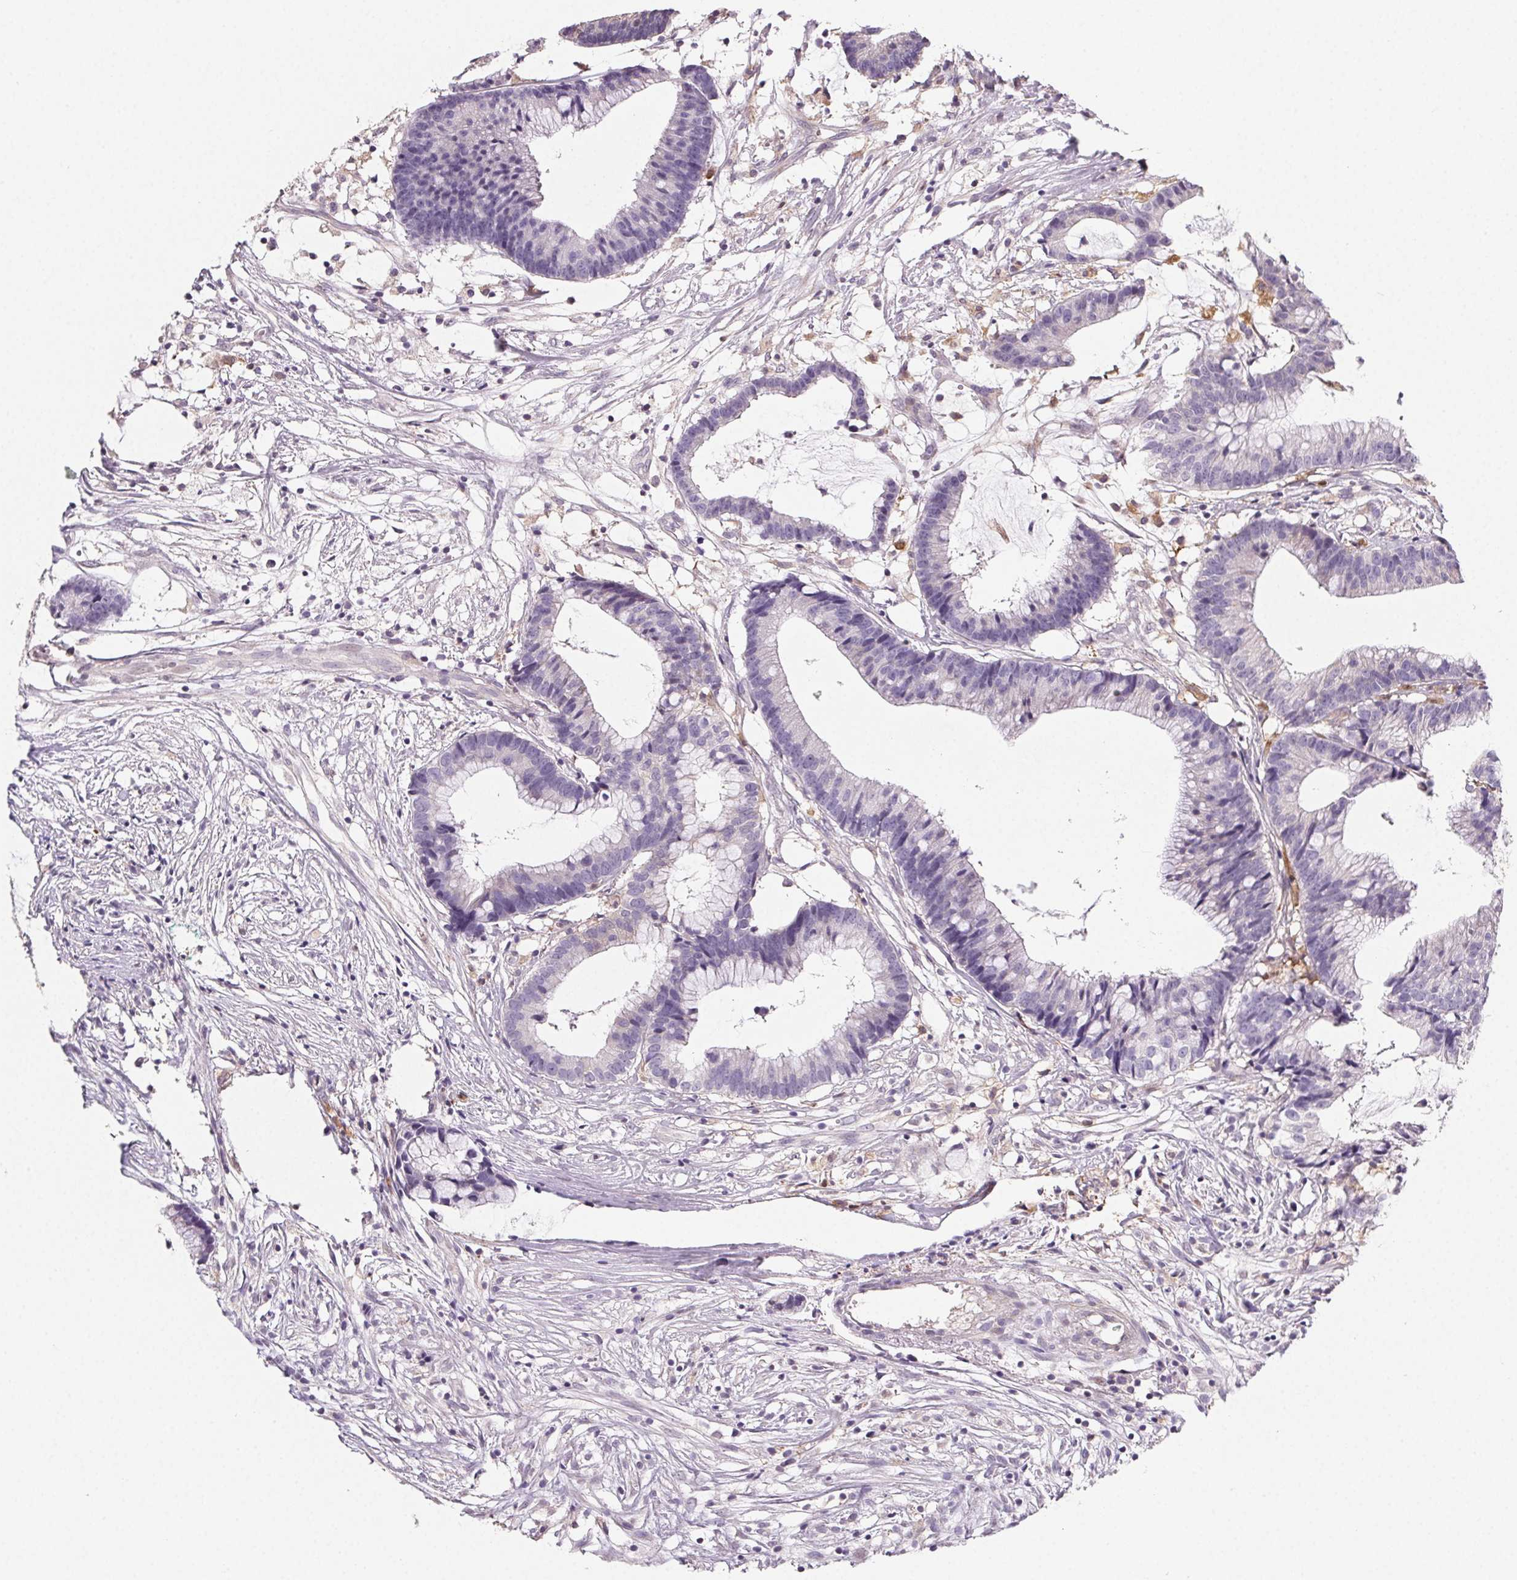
{"staining": {"intensity": "negative", "quantity": "none", "location": "none"}, "tissue": "colorectal cancer", "cell_type": "Tumor cells", "image_type": "cancer", "snomed": [{"axis": "morphology", "description": "Adenocarcinoma, NOS"}, {"axis": "topography", "description": "Colon"}], "caption": "An IHC photomicrograph of adenocarcinoma (colorectal) is shown. There is no staining in tumor cells of adenocarcinoma (colorectal).", "gene": "GBP1", "patient": {"sex": "female", "age": 78}}